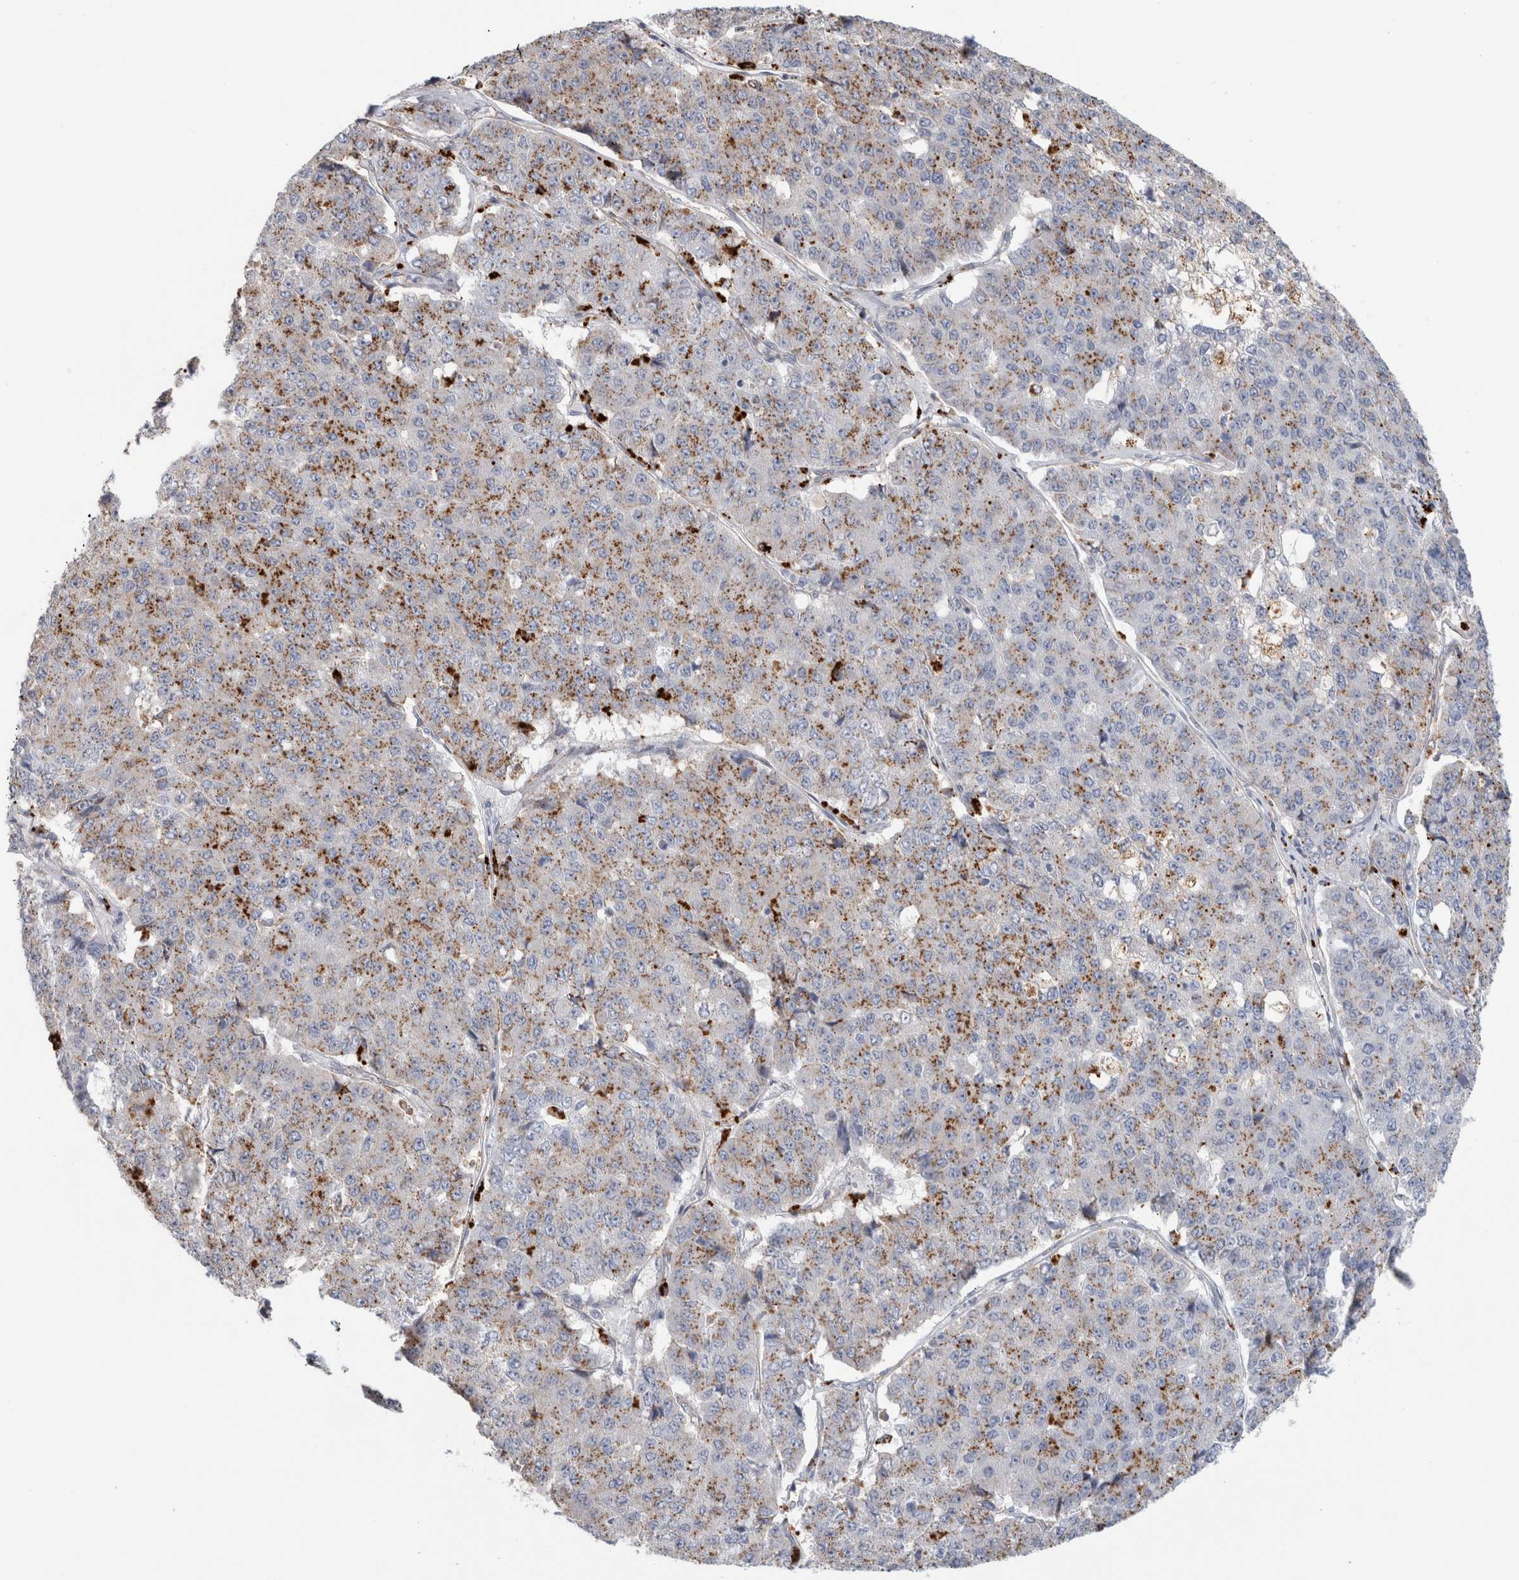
{"staining": {"intensity": "moderate", "quantity": "25%-75%", "location": "cytoplasmic/membranous"}, "tissue": "pancreatic cancer", "cell_type": "Tumor cells", "image_type": "cancer", "snomed": [{"axis": "morphology", "description": "Adenocarcinoma, NOS"}, {"axis": "topography", "description": "Pancreas"}], "caption": "Immunohistochemistry of pancreatic cancer (adenocarcinoma) shows medium levels of moderate cytoplasmic/membranous expression in approximately 25%-75% of tumor cells. (DAB = brown stain, brightfield microscopy at high magnification).", "gene": "ANKMY1", "patient": {"sex": "male", "age": 50}}